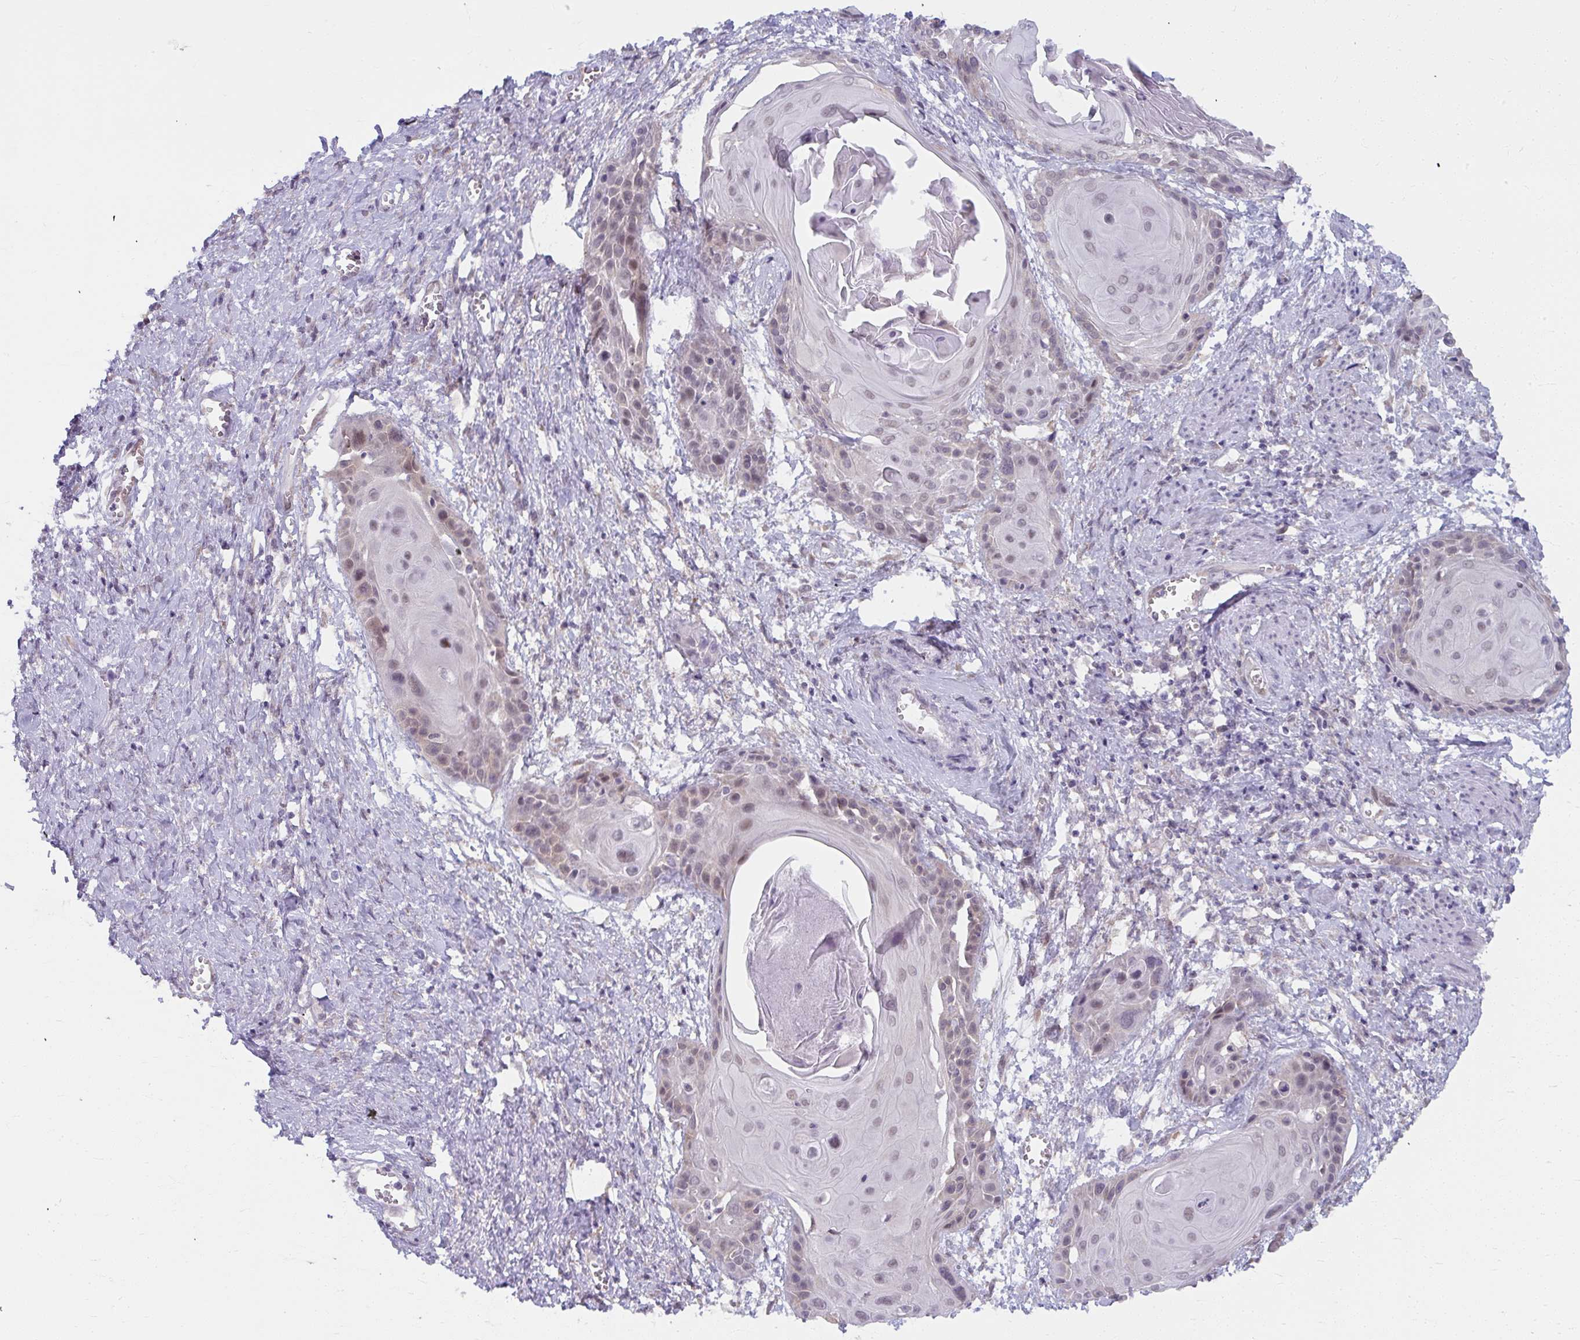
{"staining": {"intensity": "weak", "quantity": "<25%", "location": "nuclear"}, "tissue": "cervical cancer", "cell_type": "Tumor cells", "image_type": "cancer", "snomed": [{"axis": "morphology", "description": "Squamous cell carcinoma, NOS"}, {"axis": "topography", "description": "Cervix"}], "caption": "Micrograph shows no significant protein positivity in tumor cells of cervical squamous cell carcinoma.", "gene": "NMNAT1", "patient": {"sex": "female", "age": 57}}